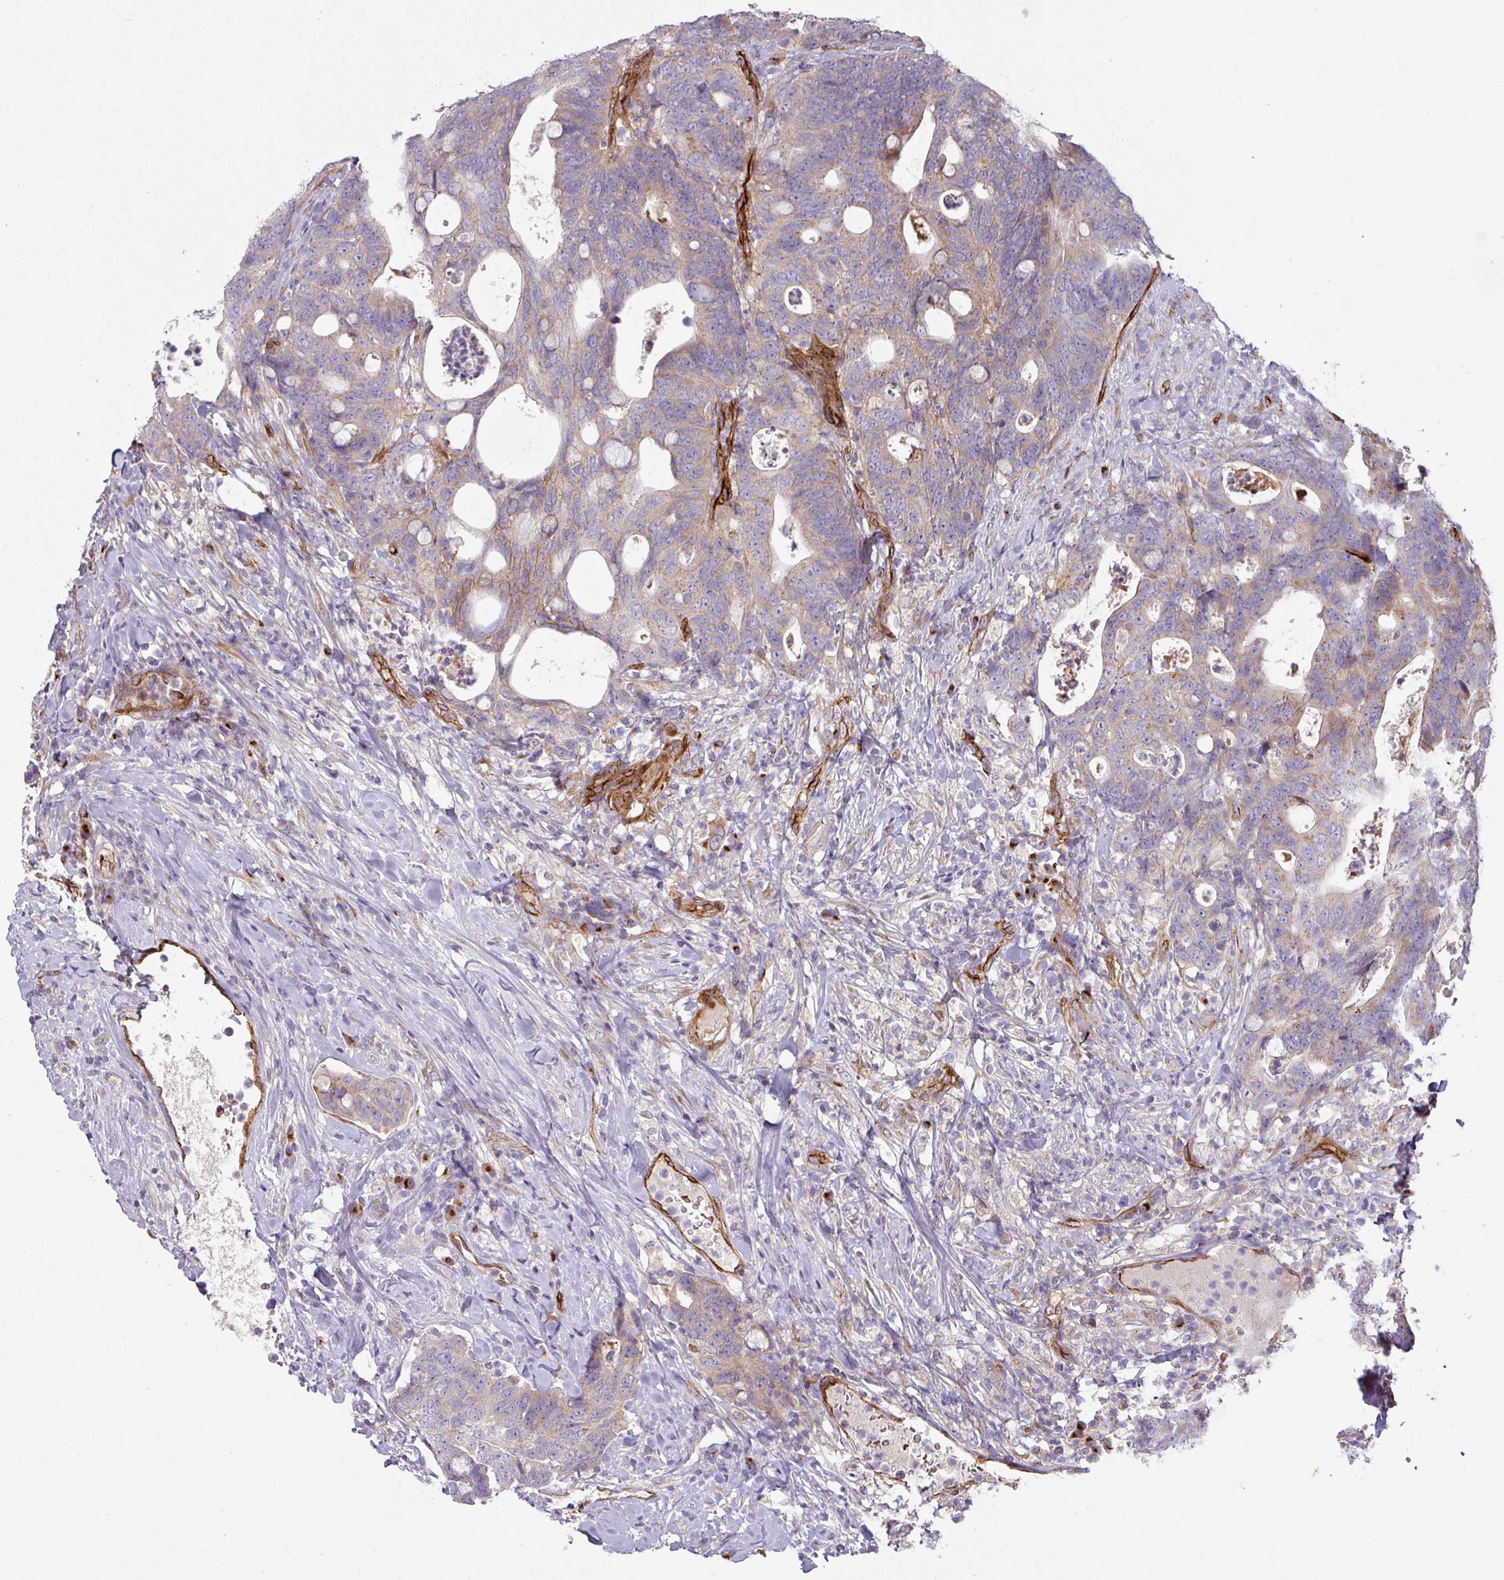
{"staining": {"intensity": "moderate", "quantity": "25%-75%", "location": "cytoplasmic/membranous"}, "tissue": "colorectal cancer", "cell_type": "Tumor cells", "image_type": "cancer", "snomed": [{"axis": "morphology", "description": "Adenocarcinoma, NOS"}, {"axis": "topography", "description": "Colon"}], "caption": "DAB (3,3'-diaminobenzidine) immunohistochemical staining of human colorectal cancer (adenocarcinoma) exhibits moderate cytoplasmic/membranous protein positivity in approximately 25%-75% of tumor cells.", "gene": "PRODH2", "patient": {"sex": "female", "age": 82}}